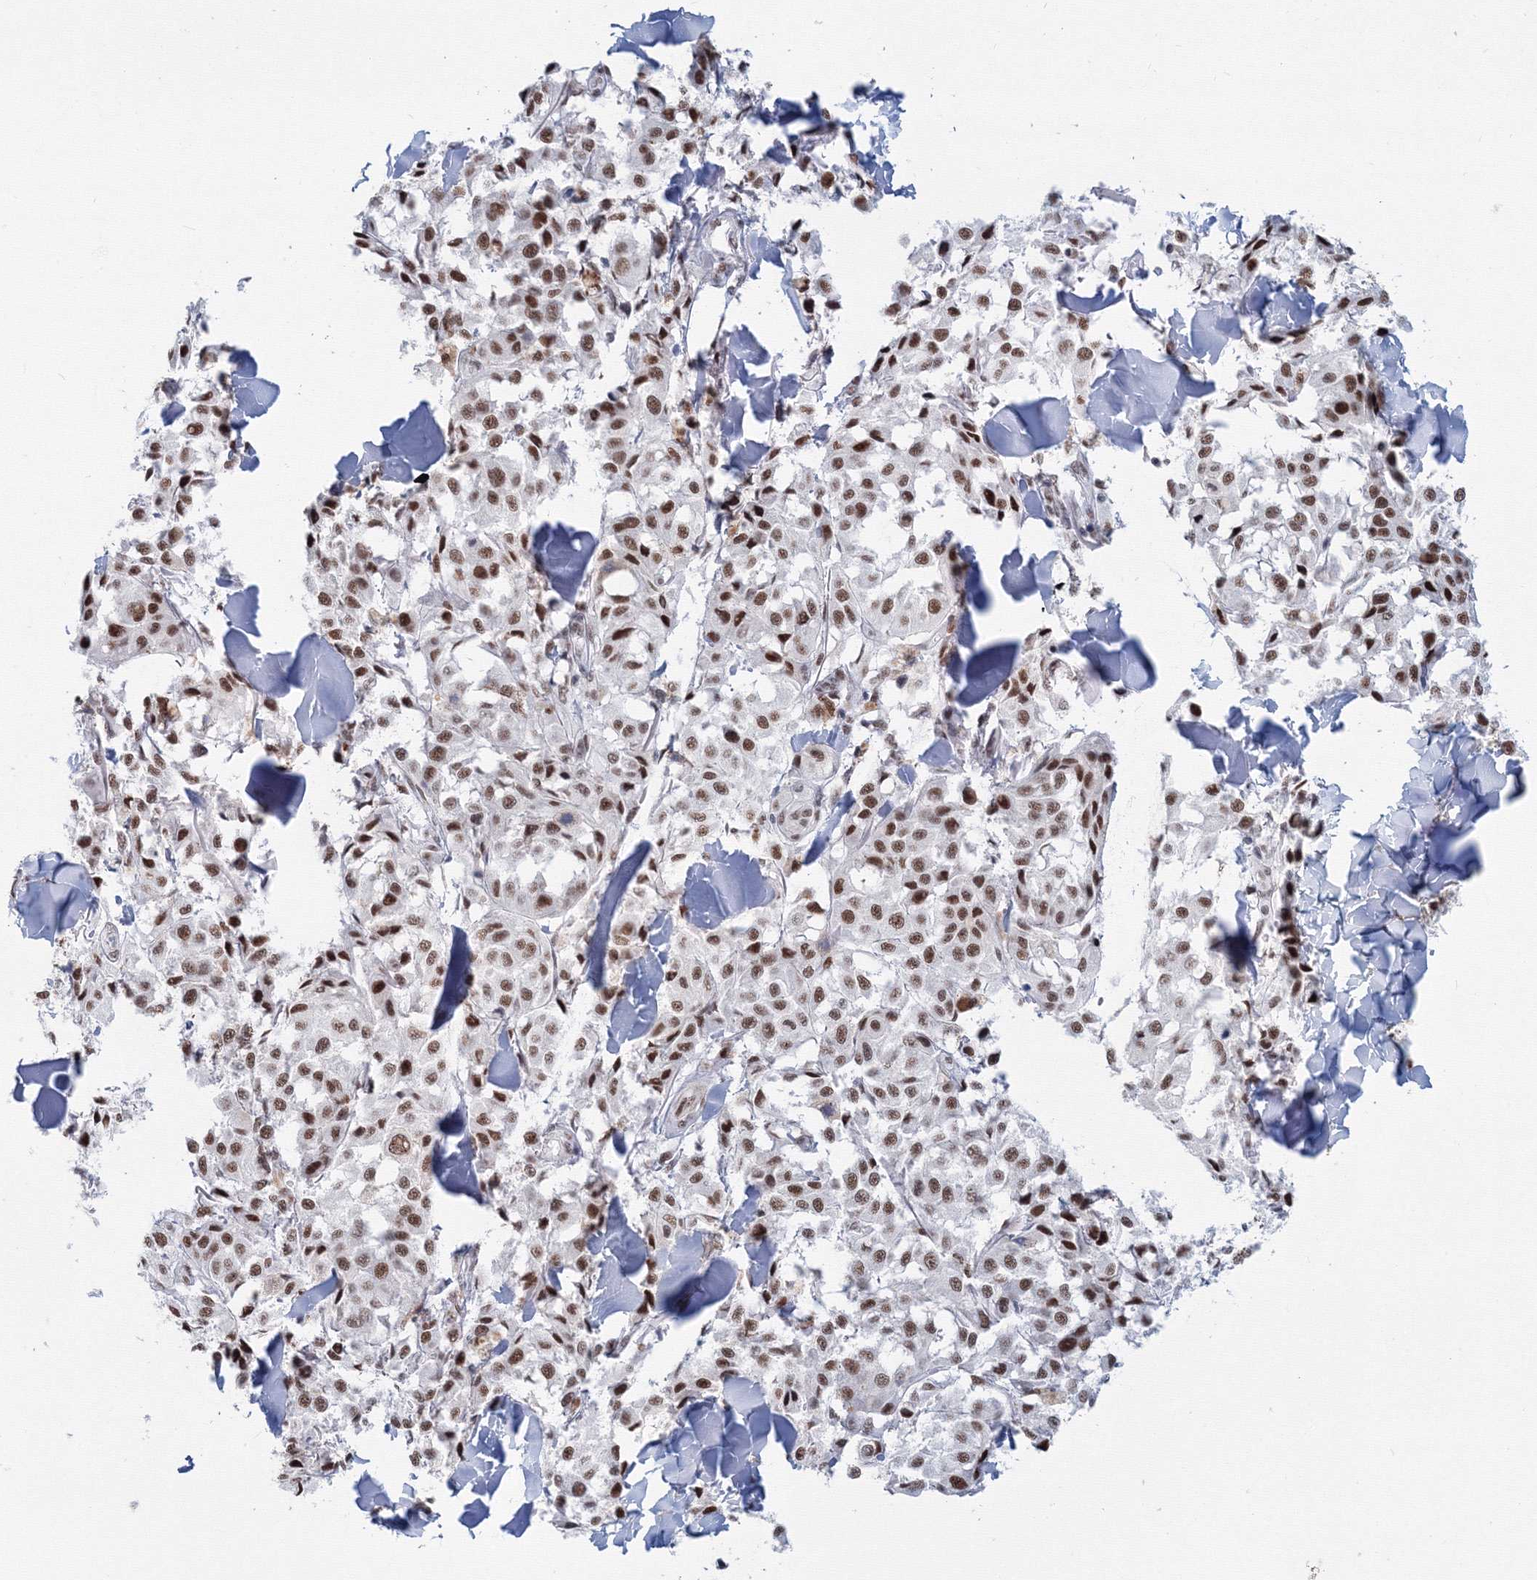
{"staining": {"intensity": "moderate", "quantity": ">75%", "location": "nuclear"}, "tissue": "melanoma", "cell_type": "Tumor cells", "image_type": "cancer", "snomed": [{"axis": "morphology", "description": "Malignant melanoma, NOS"}, {"axis": "topography", "description": "Skin"}], "caption": "Moderate nuclear protein expression is present in about >75% of tumor cells in malignant melanoma.", "gene": "SF3B6", "patient": {"sex": "female", "age": 64}}